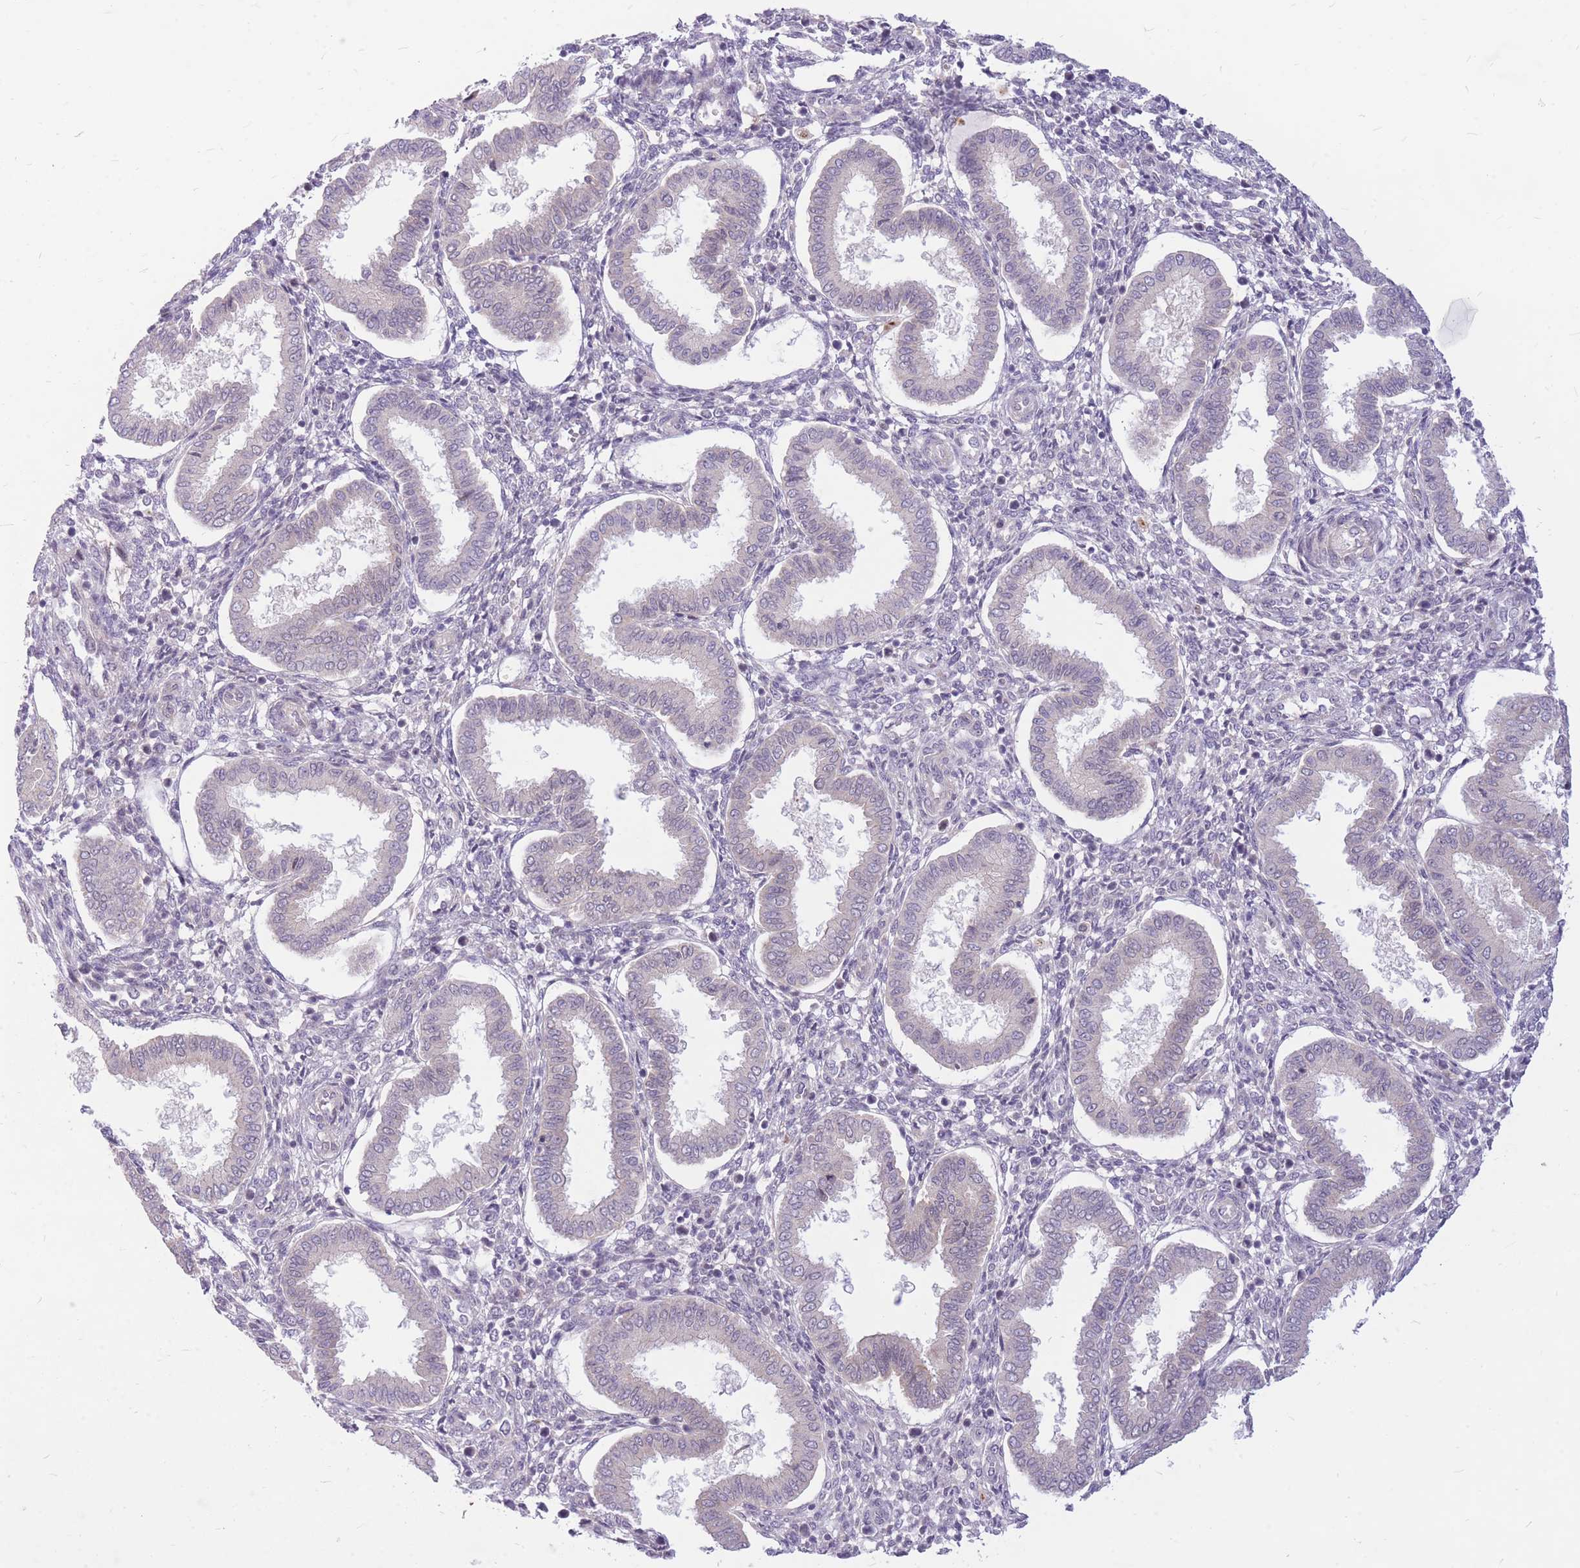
{"staining": {"intensity": "negative", "quantity": "none", "location": "none"}, "tissue": "endometrium", "cell_type": "Cells in endometrial stroma", "image_type": "normal", "snomed": [{"axis": "morphology", "description": "Normal tissue, NOS"}, {"axis": "topography", "description": "Endometrium"}], "caption": "Cells in endometrial stroma are negative for brown protein staining in benign endometrium. (Brightfield microscopy of DAB (3,3'-diaminobenzidine) immunohistochemistry (IHC) at high magnification).", "gene": "ERCC2", "patient": {"sex": "female", "age": 24}}